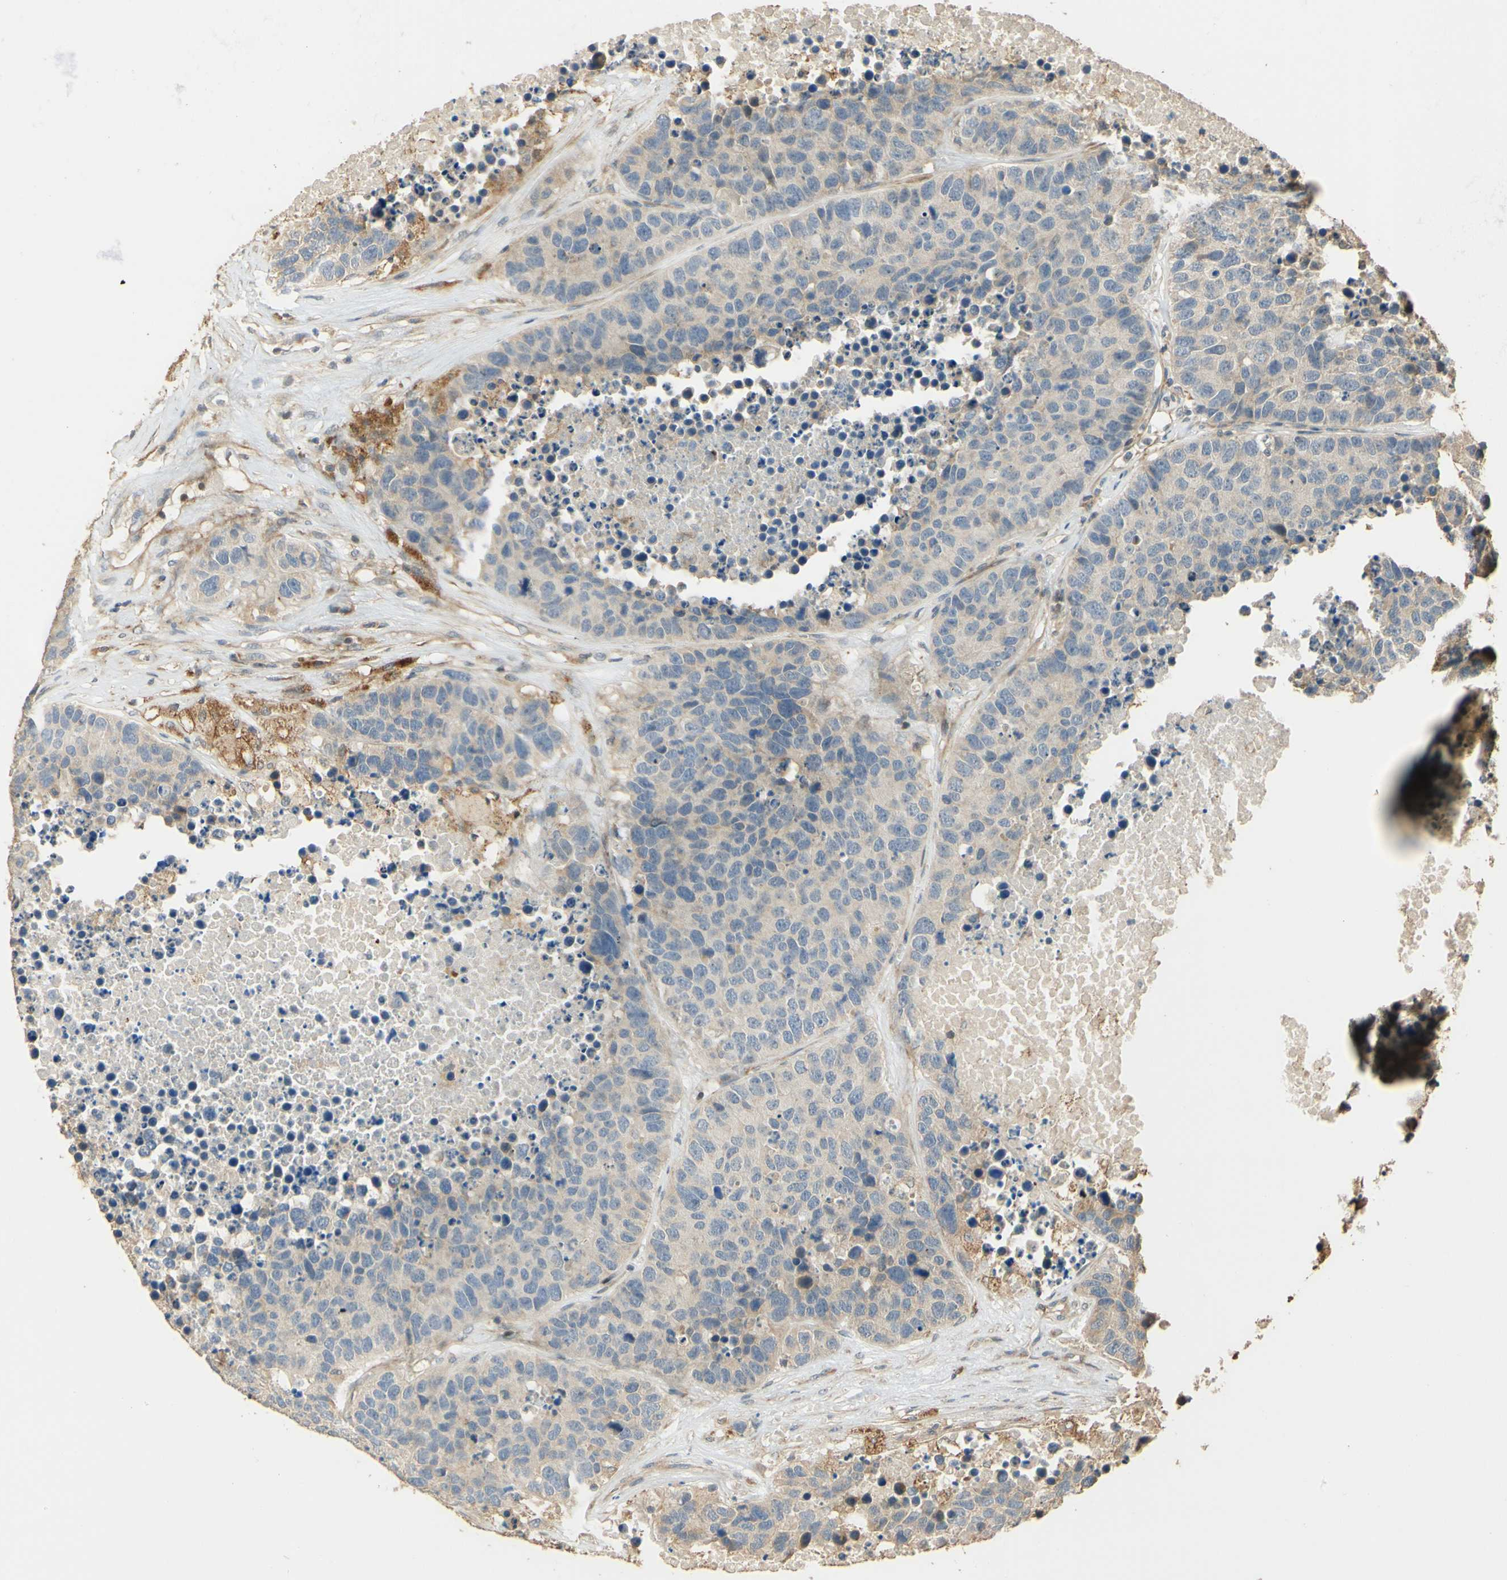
{"staining": {"intensity": "weak", "quantity": ">75%", "location": "cytoplasmic/membranous"}, "tissue": "carcinoid", "cell_type": "Tumor cells", "image_type": "cancer", "snomed": [{"axis": "morphology", "description": "Carcinoid, malignant, NOS"}, {"axis": "topography", "description": "Lung"}], "caption": "Human carcinoid stained with a protein marker exhibits weak staining in tumor cells.", "gene": "AGER", "patient": {"sex": "male", "age": 60}}